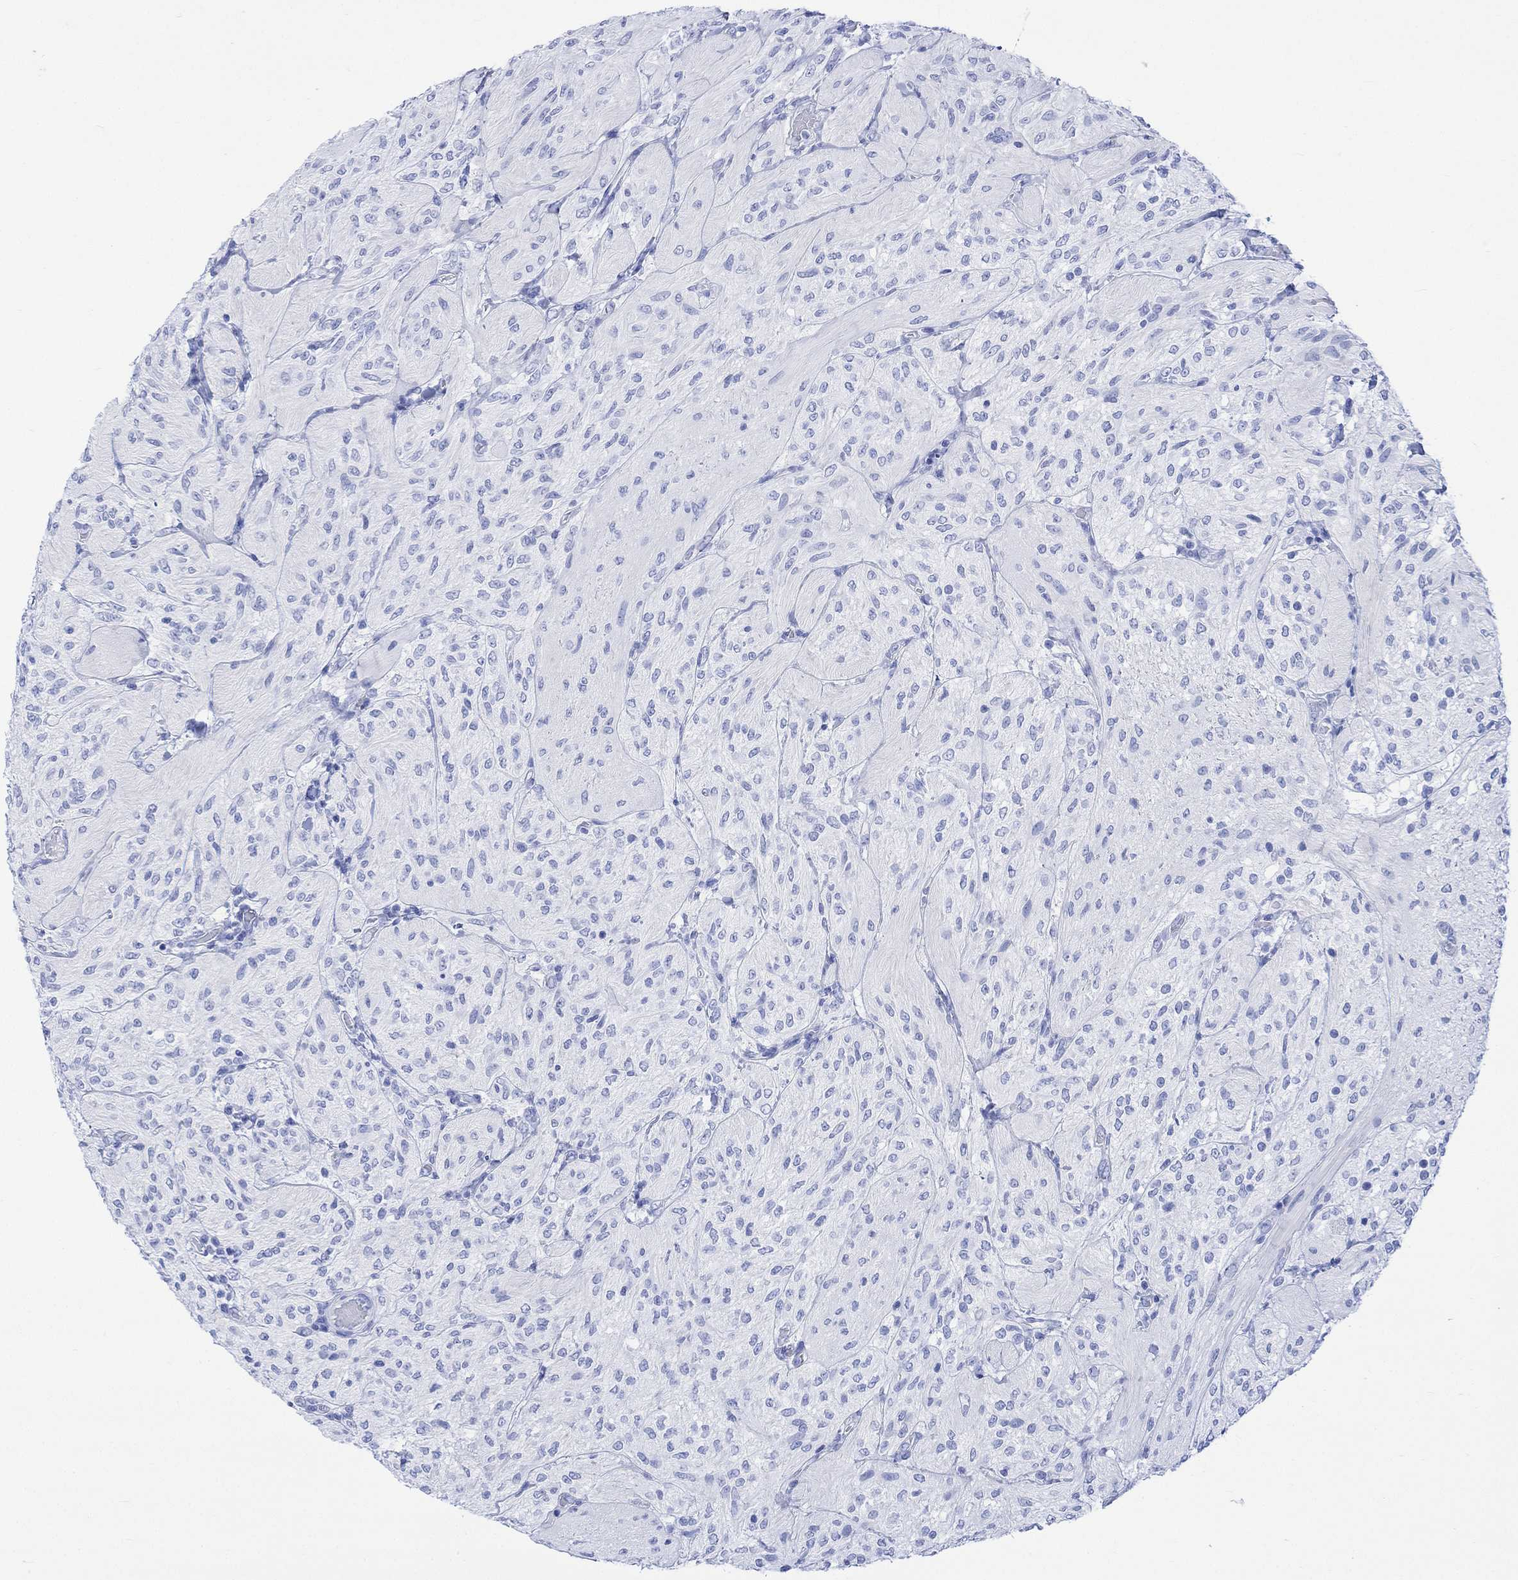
{"staining": {"intensity": "negative", "quantity": "none", "location": "none"}, "tissue": "glioma", "cell_type": "Tumor cells", "image_type": "cancer", "snomed": [{"axis": "morphology", "description": "Glioma, malignant, Low grade"}, {"axis": "topography", "description": "Brain"}], "caption": "Malignant low-grade glioma was stained to show a protein in brown. There is no significant expression in tumor cells.", "gene": "CELF4", "patient": {"sex": "male", "age": 3}}